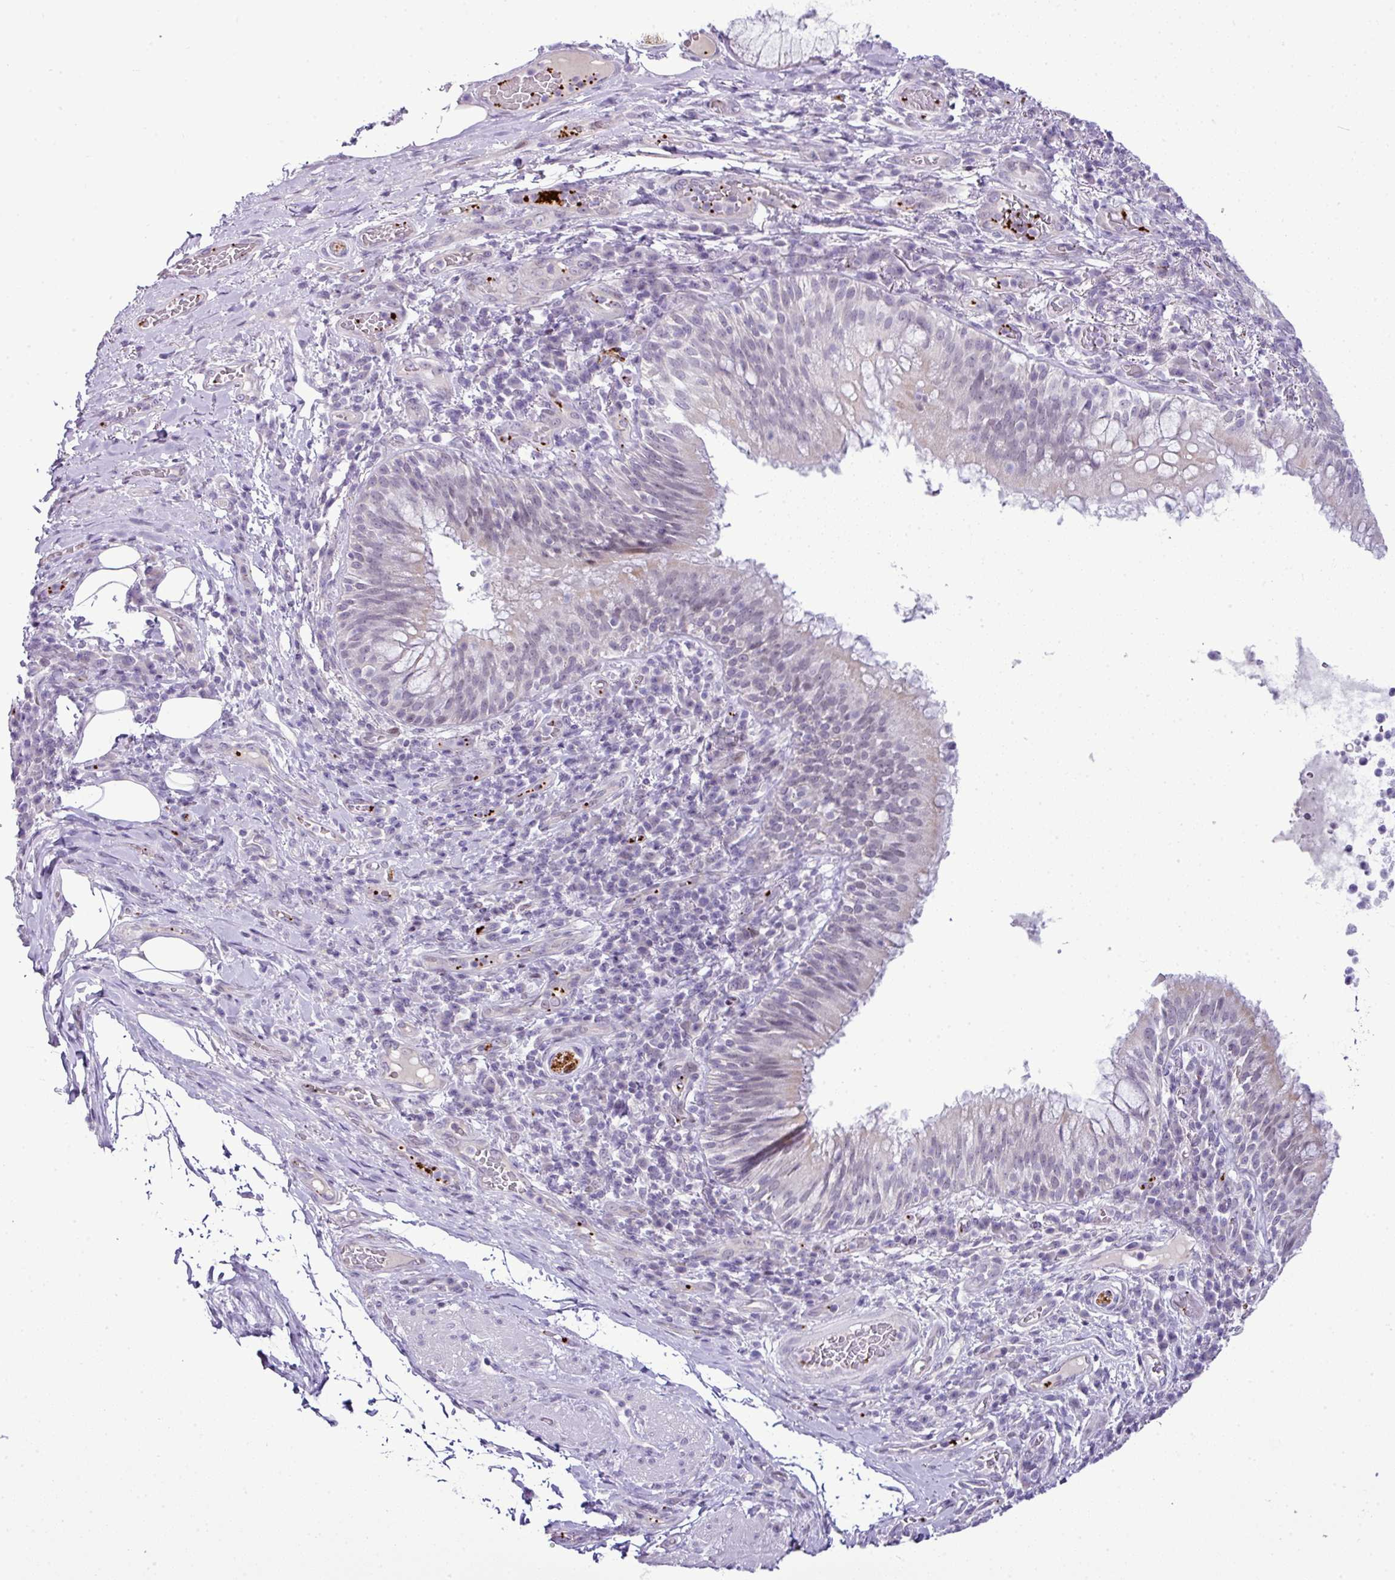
{"staining": {"intensity": "negative", "quantity": "none", "location": "none"}, "tissue": "bronchus", "cell_type": "Respiratory epithelial cells", "image_type": "normal", "snomed": [{"axis": "morphology", "description": "Normal tissue, NOS"}, {"axis": "topography", "description": "Cartilage tissue"}, {"axis": "topography", "description": "Bronchus"}], "caption": "The histopathology image displays no staining of respiratory epithelial cells in benign bronchus.", "gene": "CMTM5", "patient": {"sex": "male", "age": 56}}